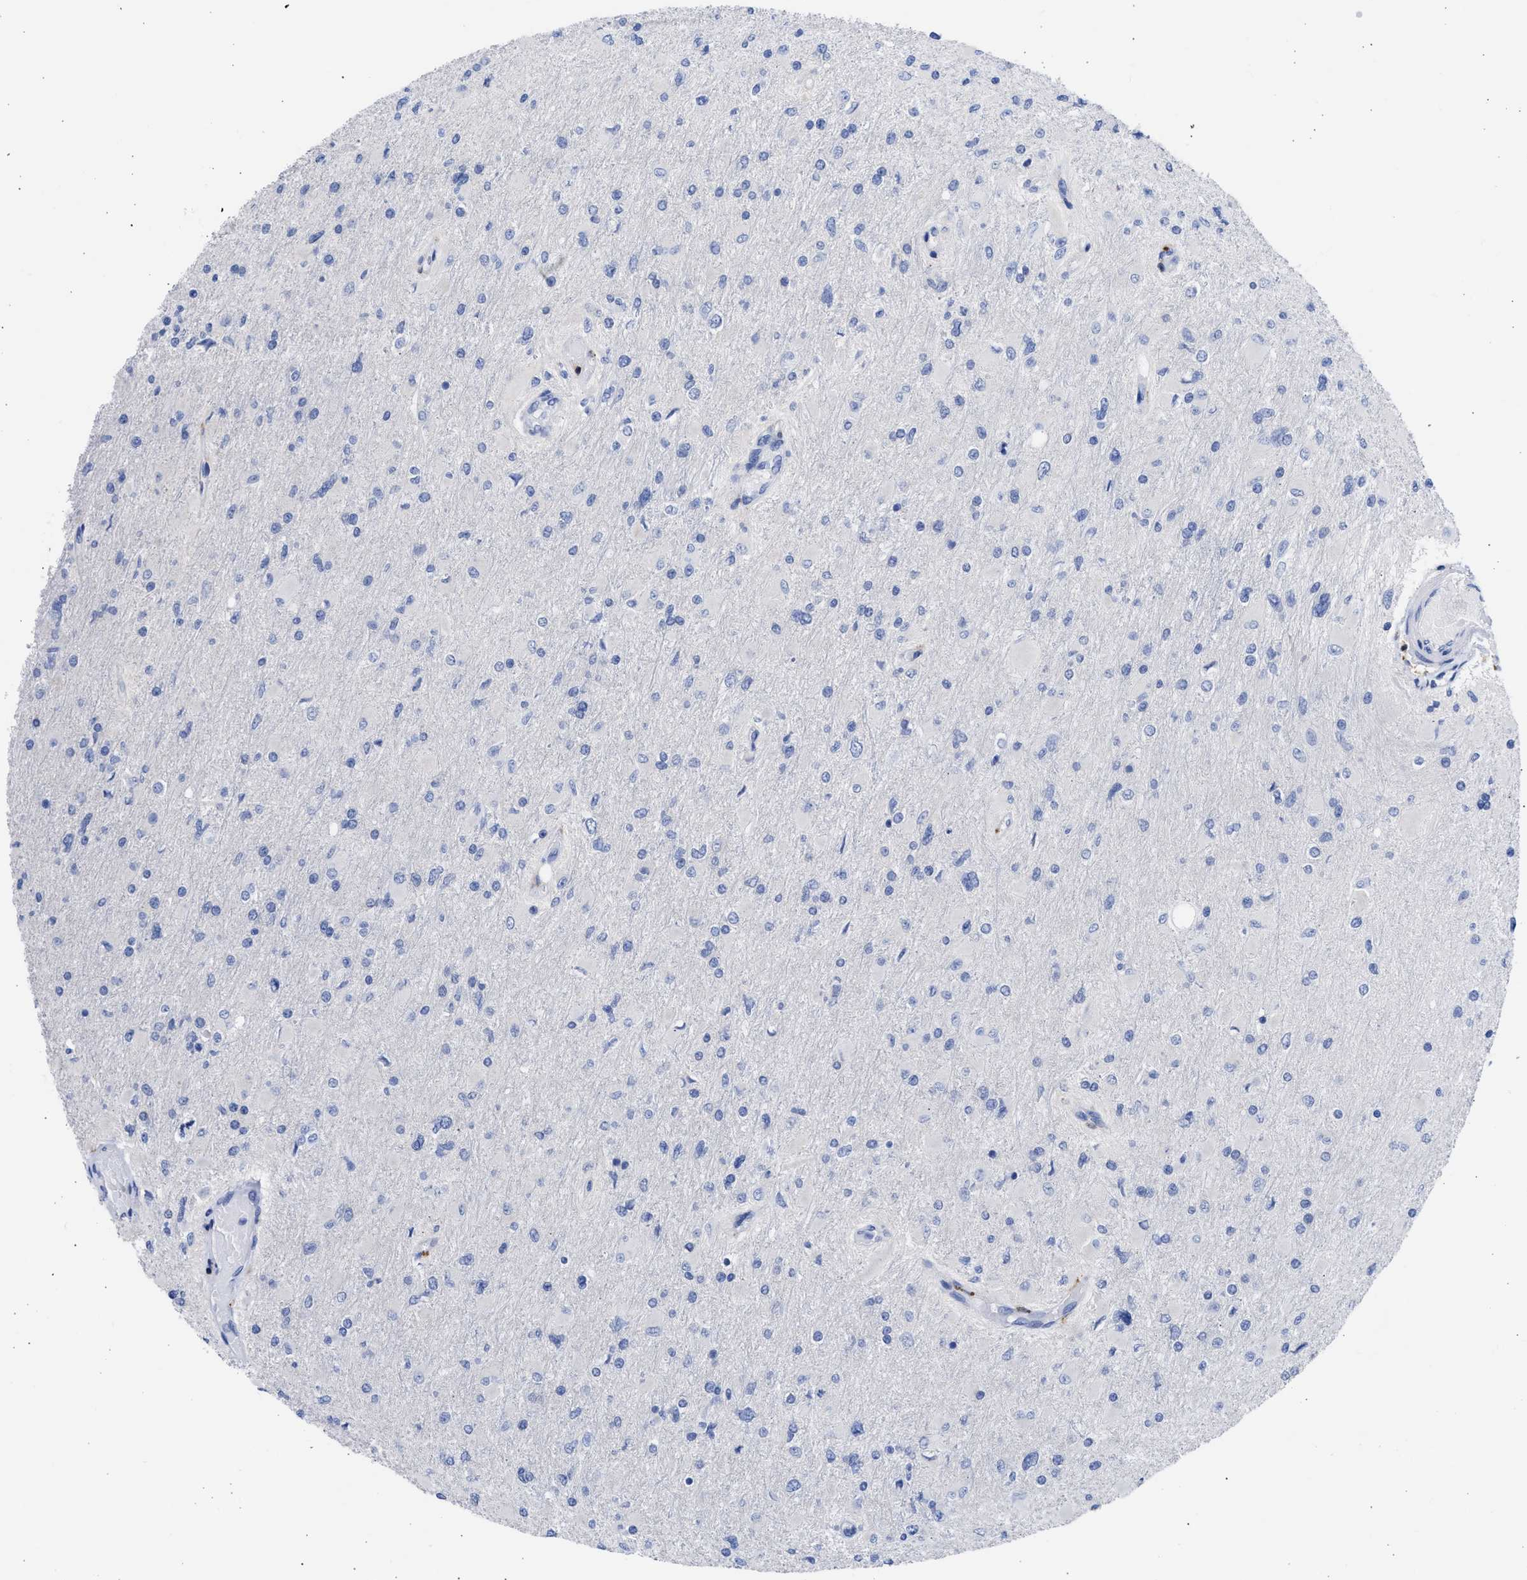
{"staining": {"intensity": "negative", "quantity": "none", "location": "none"}, "tissue": "glioma", "cell_type": "Tumor cells", "image_type": "cancer", "snomed": [{"axis": "morphology", "description": "Glioma, malignant, High grade"}, {"axis": "topography", "description": "Cerebral cortex"}], "caption": "This is an IHC histopathology image of glioma. There is no staining in tumor cells.", "gene": "RSPH1", "patient": {"sex": "female", "age": 36}}